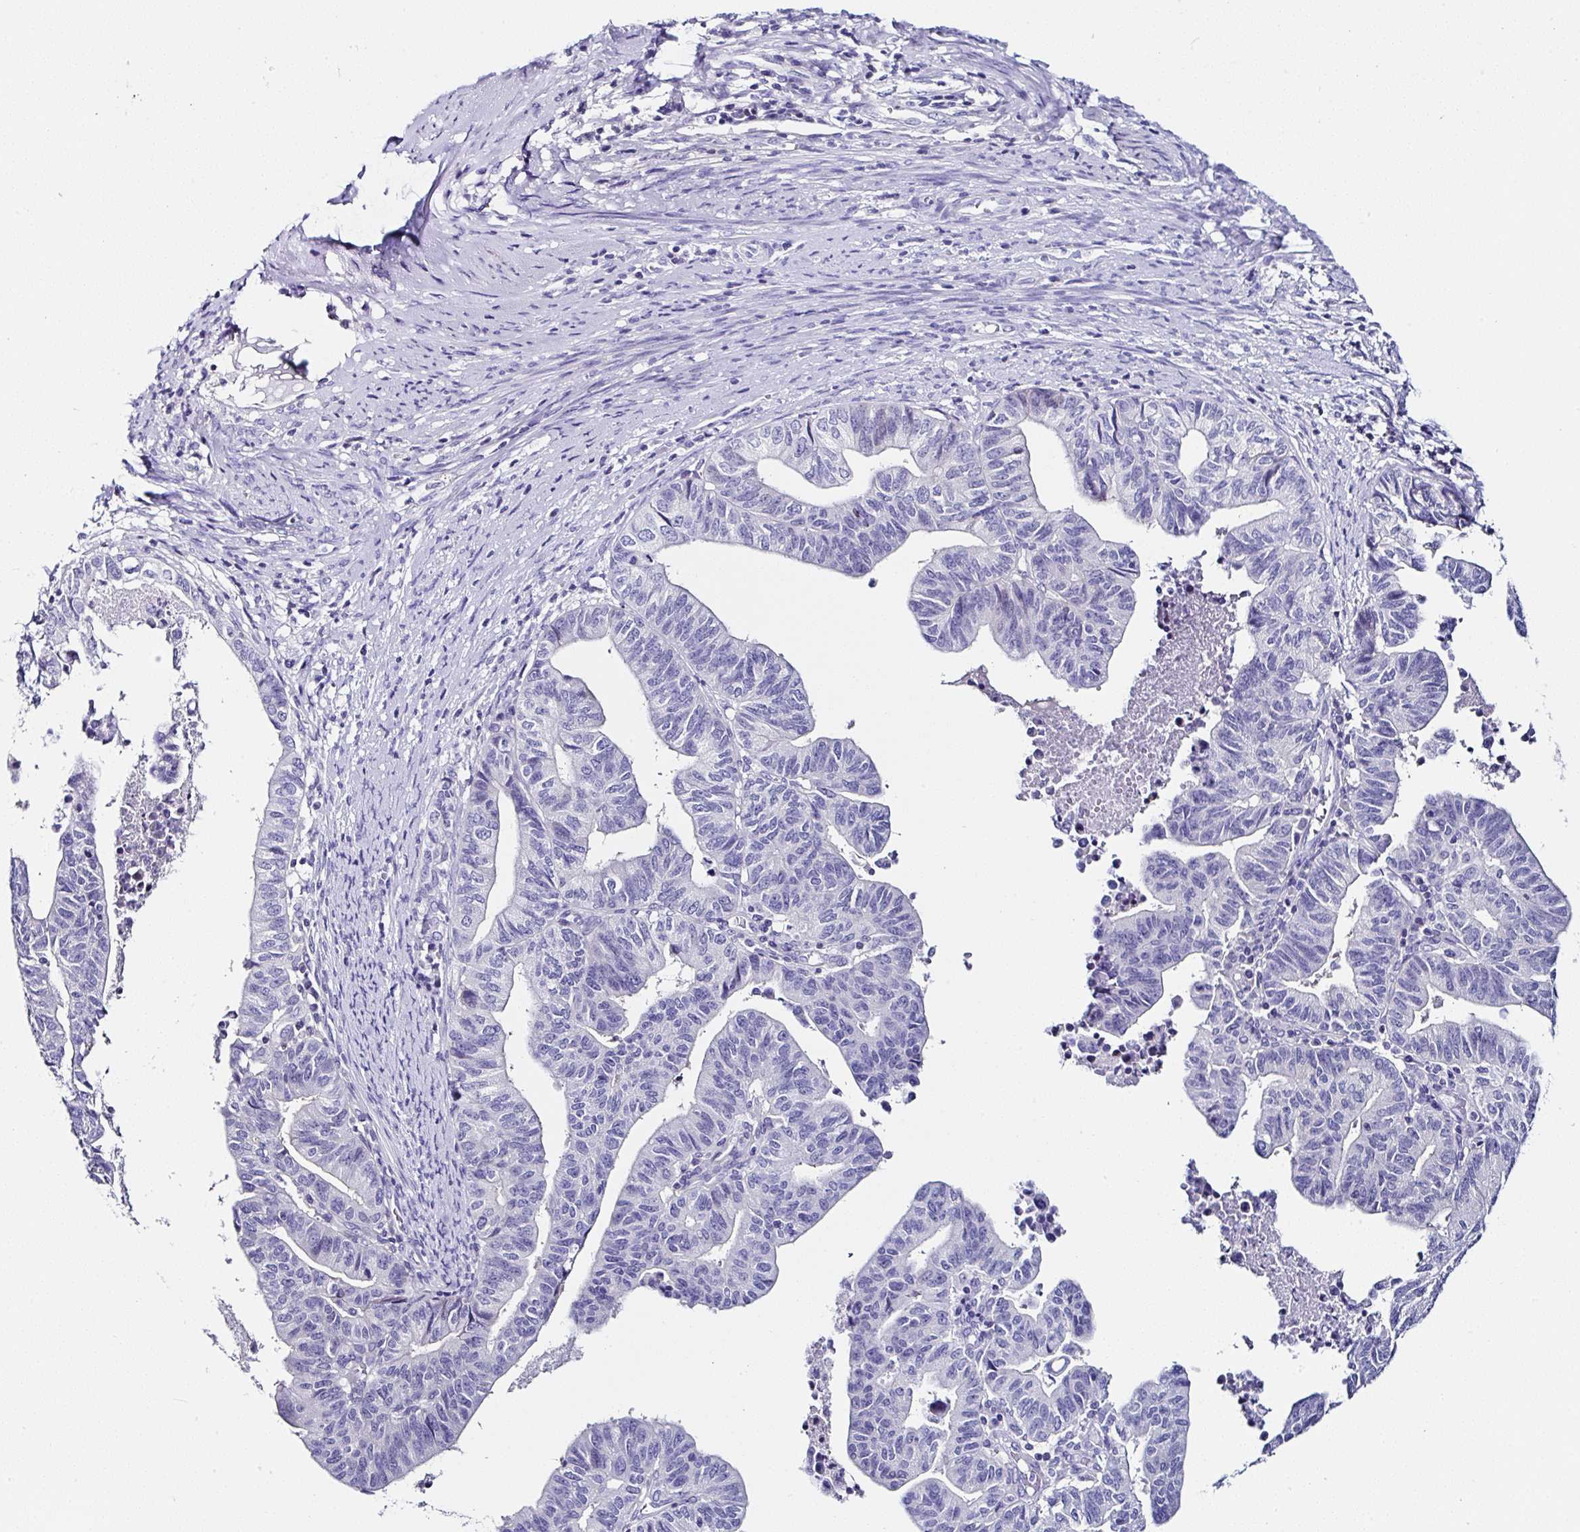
{"staining": {"intensity": "negative", "quantity": "none", "location": "none"}, "tissue": "endometrial cancer", "cell_type": "Tumor cells", "image_type": "cancer", "snomed": [{"axis": "morphology", "description": "Adenocarcinoma, NOS"}, {"axis": "topography", "description": "Endometrium"}], "caption": "This is an immunohistochemistry (IHC) photomicrograph of human adenocarcinoma (endometrial). There is no staining in tumor cells.", "gene": "UGT3A1", "patient": {"sex": "female", "age": 65}}